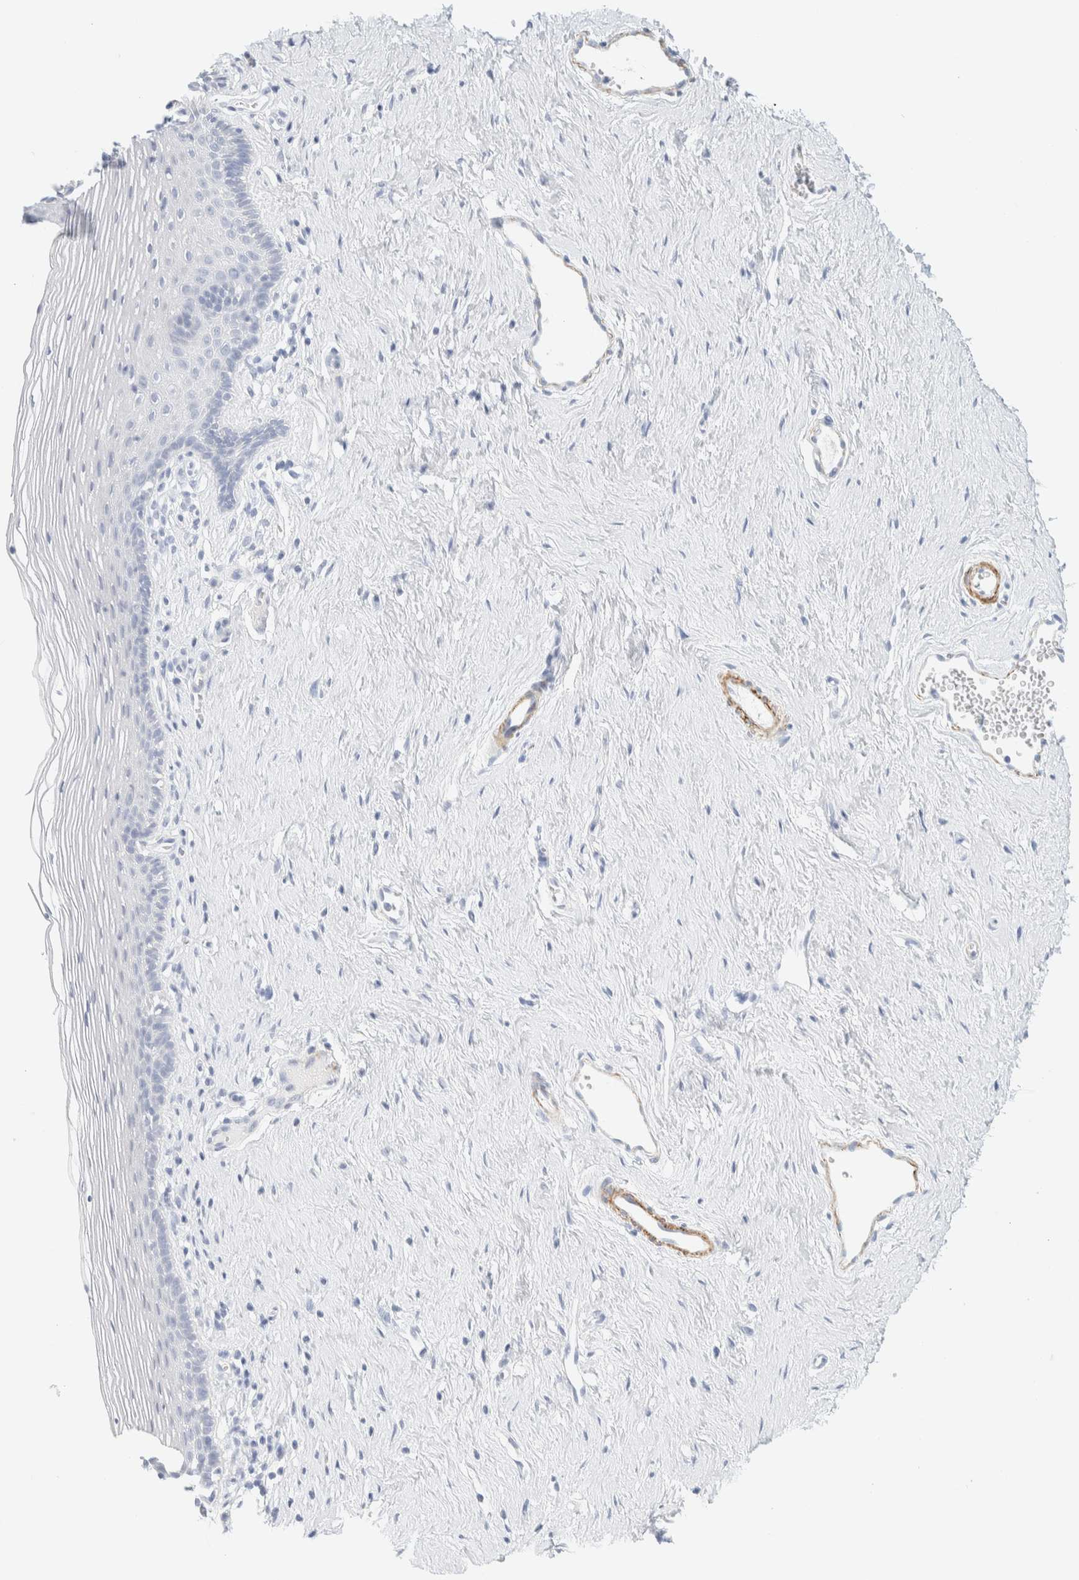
{"staining": {"intensity": "negative", "quantity": "none", "location": "none"}, "tissue": "vagina", "cell_type": "Squamous epithelial cells", "image_type": "normal", "snomed": [{"axis": "morphology", "description": "Normal tissue, NOS"}, {"axis": "topography", "description": "Vagina"}], "caption": "This is a image of IHC staining of unremarkable vagina, which shows no staining in squamous epithelial cells.", "gene": "AFMID", "patient": {"sex": "female", "age": 32}}